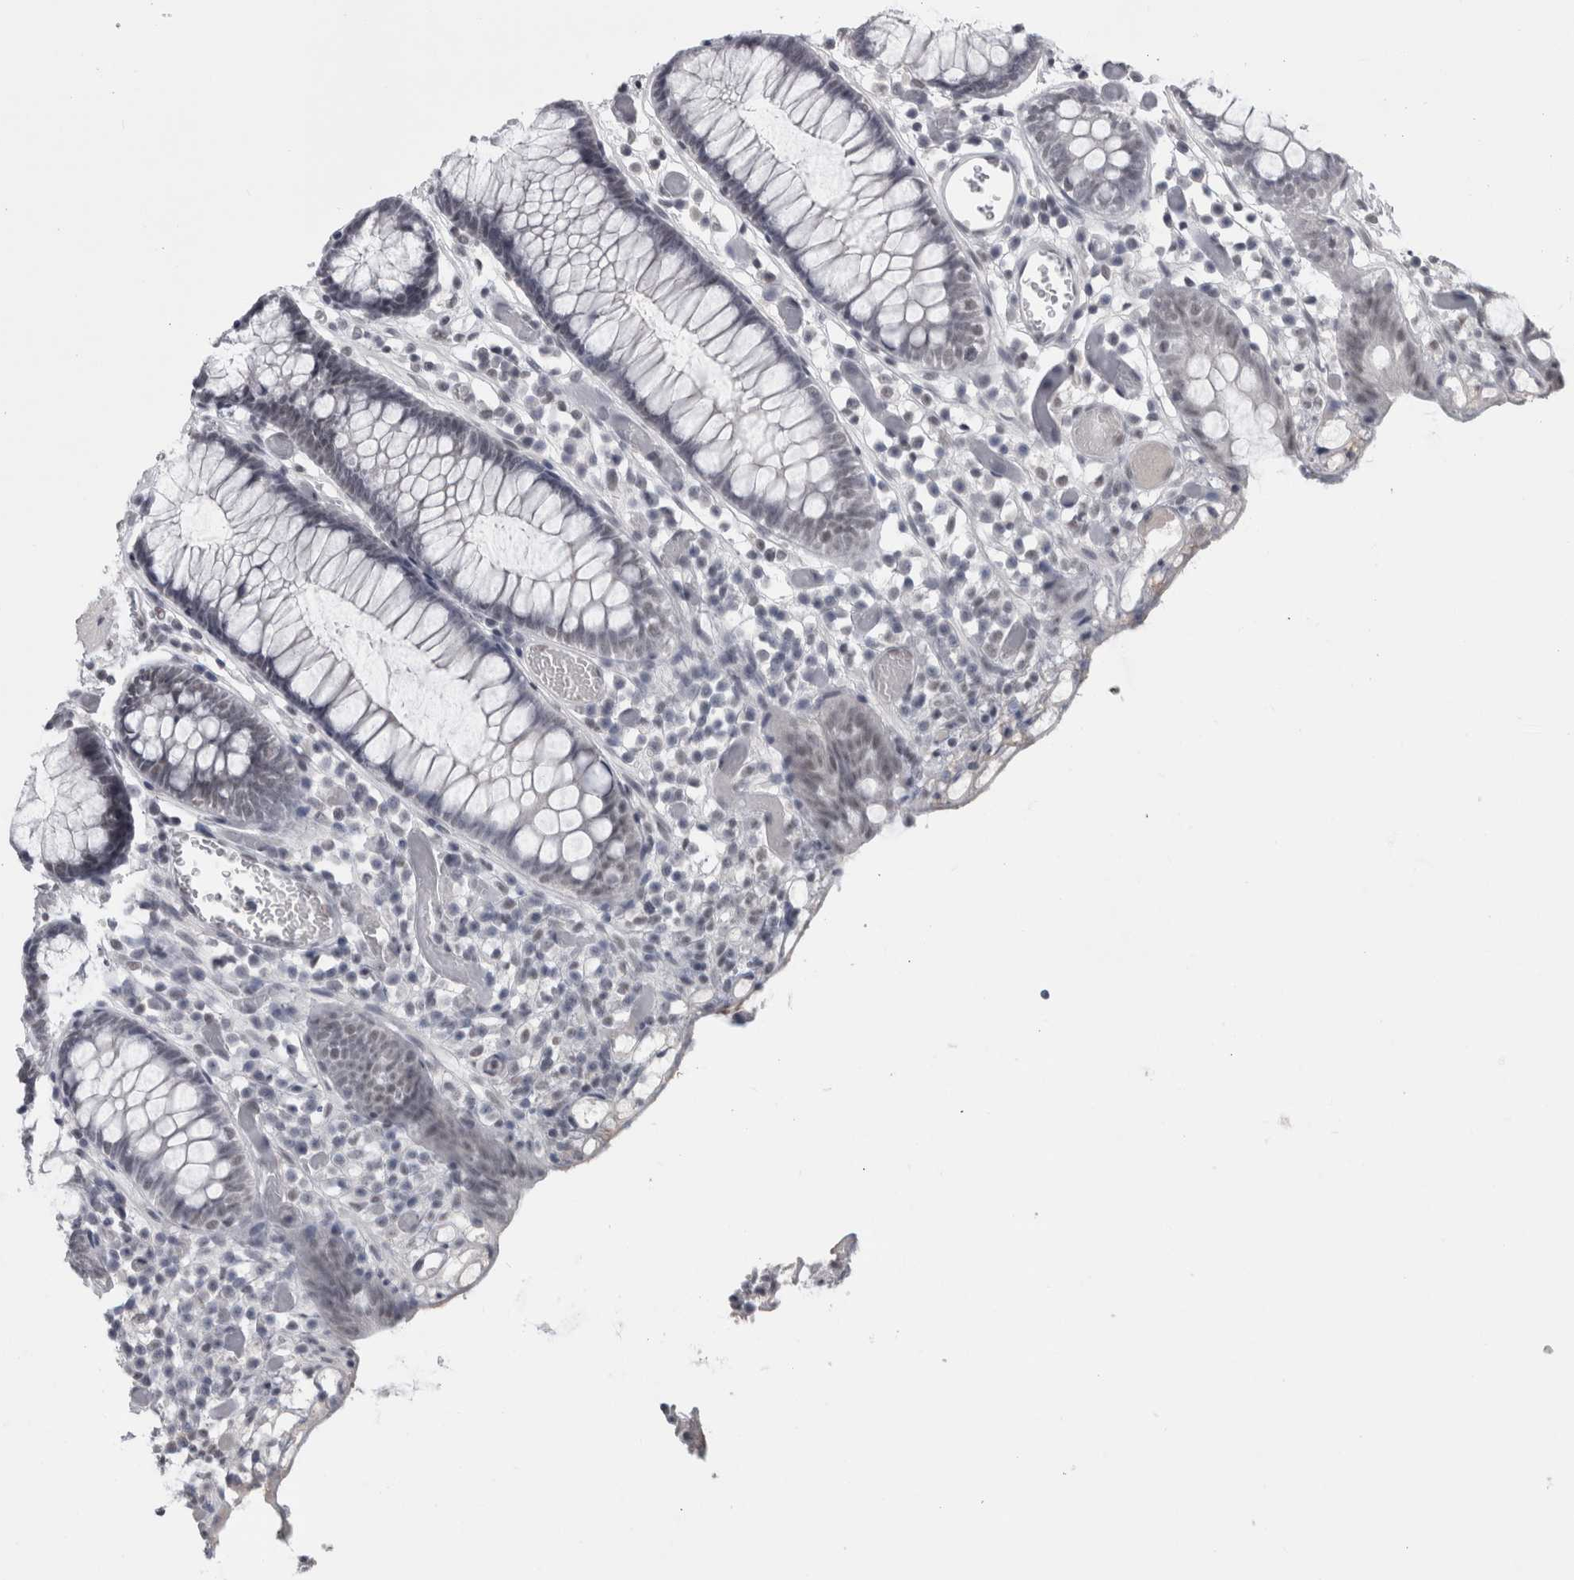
{"staining": {"intensity": "moderate", "quantity": "25%-75%", "location": "nuclear"}, "tissue": "colon", "cell_type": "Endothelial cells", "image_type": "normal", "snomed": [{"axis": "morphology", "description": "Normal tissue, NOS"}, {"axis": "topography", "description": "Colon"}], "caption": "Moderate nuclear staining for a protein is identified in about 25%-75% of endothelial cells of unremarkable colon using immunohistochemistry (IHC).", "gene": "ARID4B", "patient": {"sex": "male", "age": 14}}